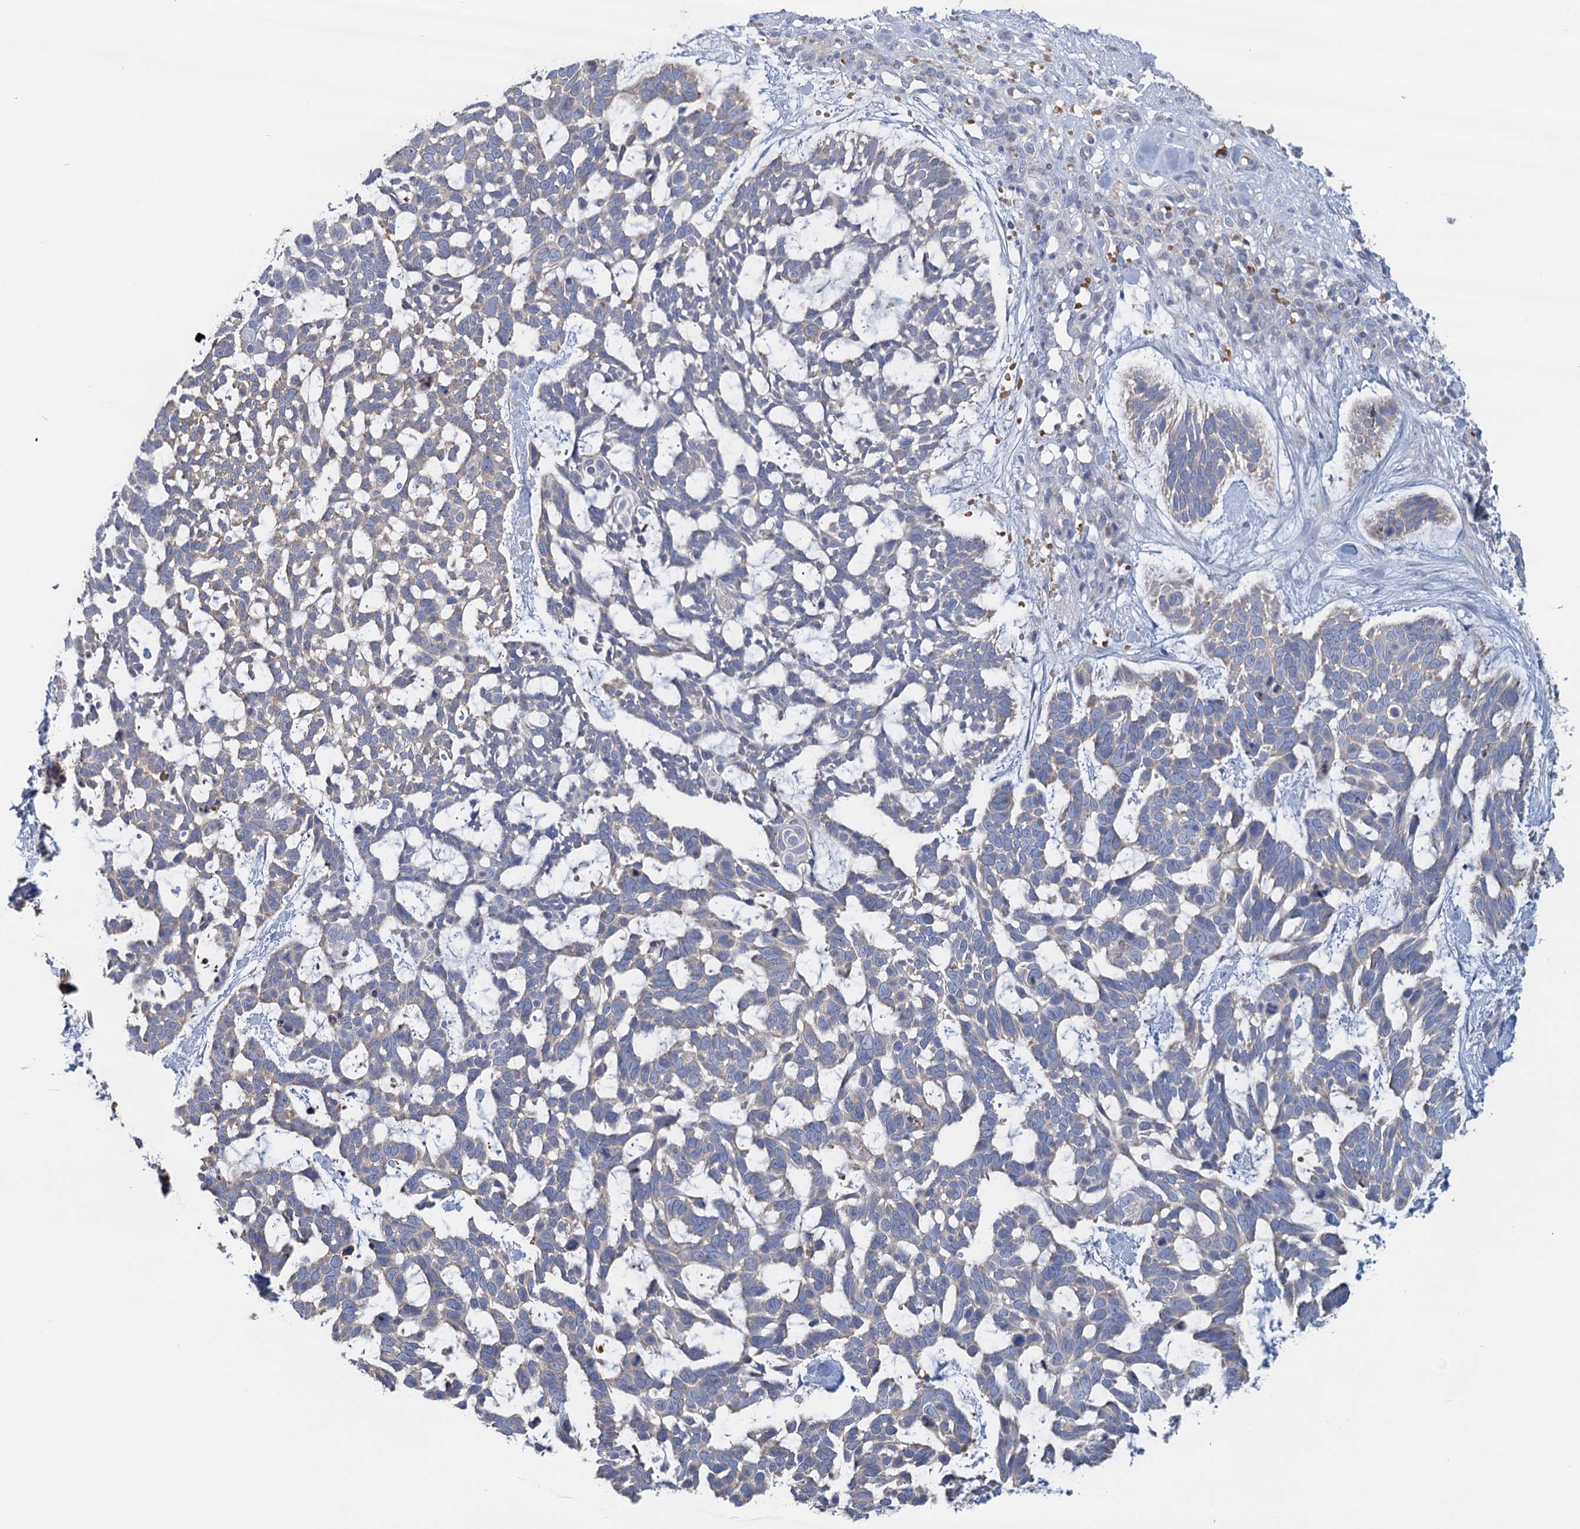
{"staining": {"intensity": "weak", "quantity": "25%-75%", "location": "cytoplasmic/membranous"}, "tissue": "skin cancer", "cell_type": "Tumor cells", "image_type": "cancer", "snomed": [{"axis": "morphology", "description": "Basal cell carcinoma"}, {"axis": "topography", "description": "Skin"}], "caption": "IHC staining of skin cancer, which reveals low levels of weak cytoplasmic/membranous positivity in about 25%-75% of tumor cells indicating weak cytoplasmic/membranous protein expression. The staining was performed using DAB (brown) for protein detection and nuclei were counterstained in hematoxylin (blue).", "gene": "ANKRD16", "patient": {"sex": "male", "age": 88}}